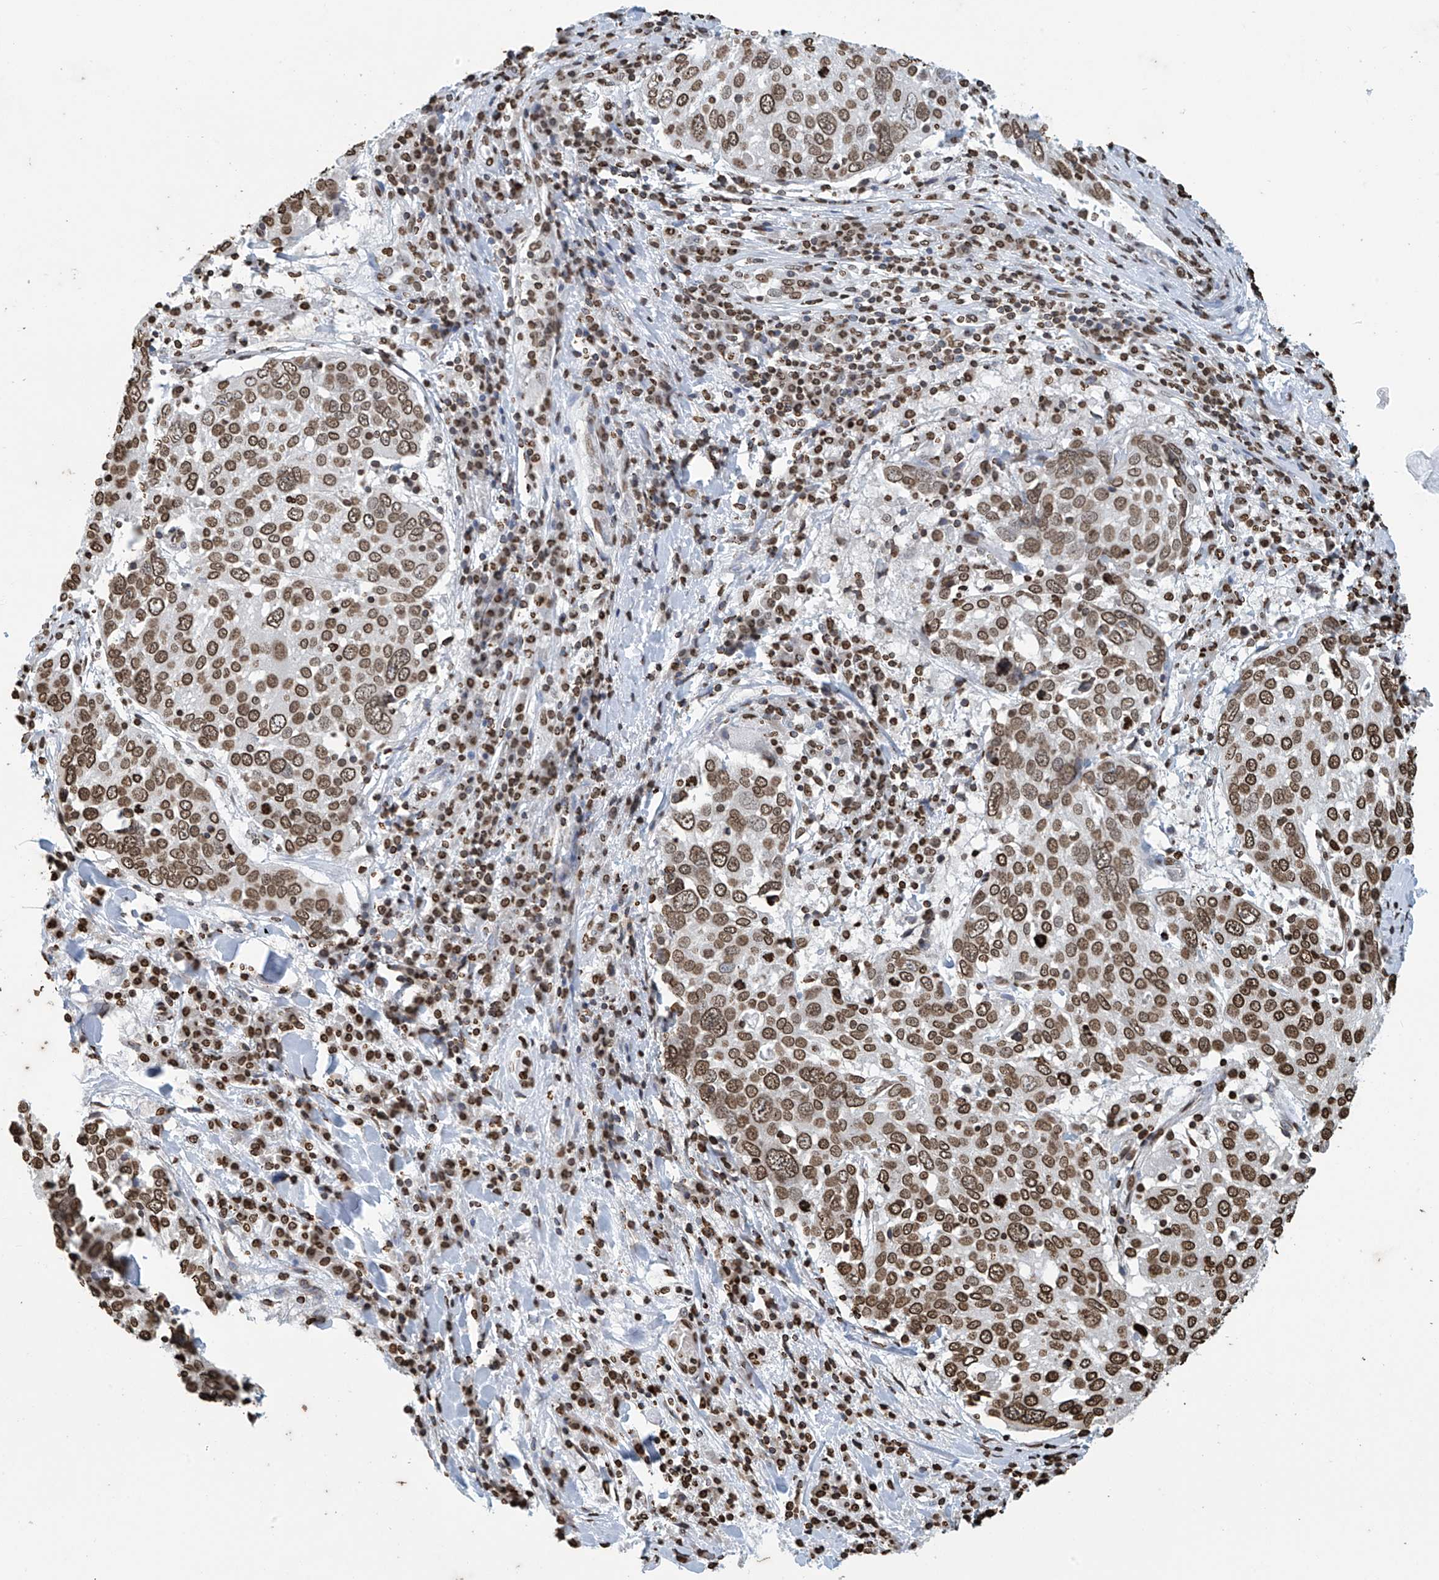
{"staining": {"intensity": "moderate", "quantity": ">75%", "location": "nuclear"}, "tissue": "lung cancer", "cell_type": "Tumor cells", "image_type": "cancer", "snomed": [{"axis": "morphology", "description": "Squamous cell carcinoma, NOS"}, {"axis": "topography", "description": "Lung"}], "caption": "Immunohistochemical staining of lung squamous cell carcinoma reveals medium levels of moderate nuclear expression in approximately >75% of tumor cells.", "gene": "DPPA2", "patient": {"sex": "male", "age": 65}}